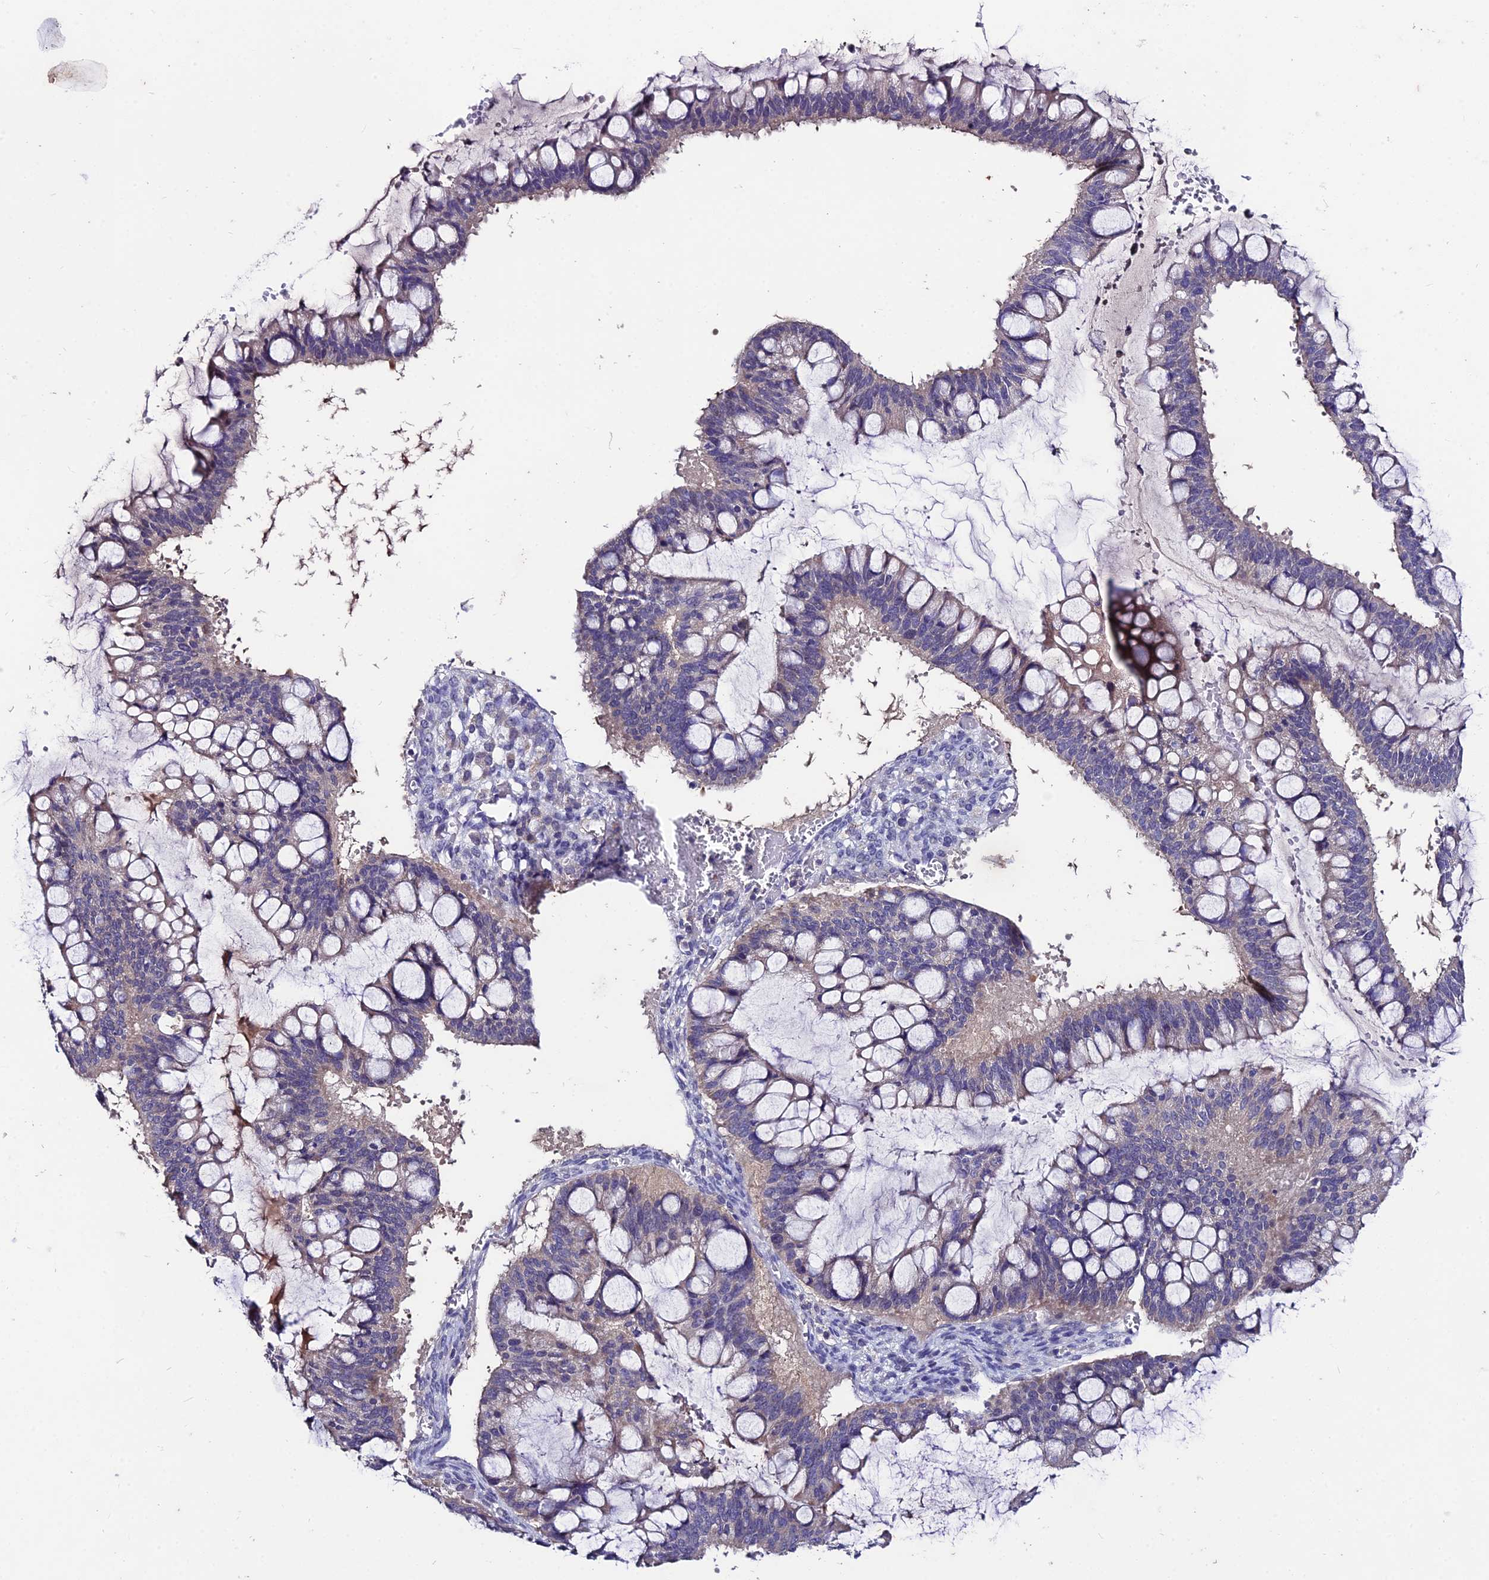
{"staining": {"intensity": "weak", "quantity": "25%-75%", "location": "cytoplasmic/membranous"}, "tissue": "ovarian cancer", "cell_type": "Tumor cells", "image_type": "cancer", "snomed": [{"axis": "morphology", "description": "Cystadenocarcinoma, mucinous, NOS"}, {"axis": "topography", "description": "Ovary"}], "caption": "Weak cytoplasmic/membranous protein expression is seen in about 25%-75% of tumor cells in ovarian mucinous cystadenocarcinoma.", "gene": "LGALS7", "patient": {"sex": "female", "age": 73}}